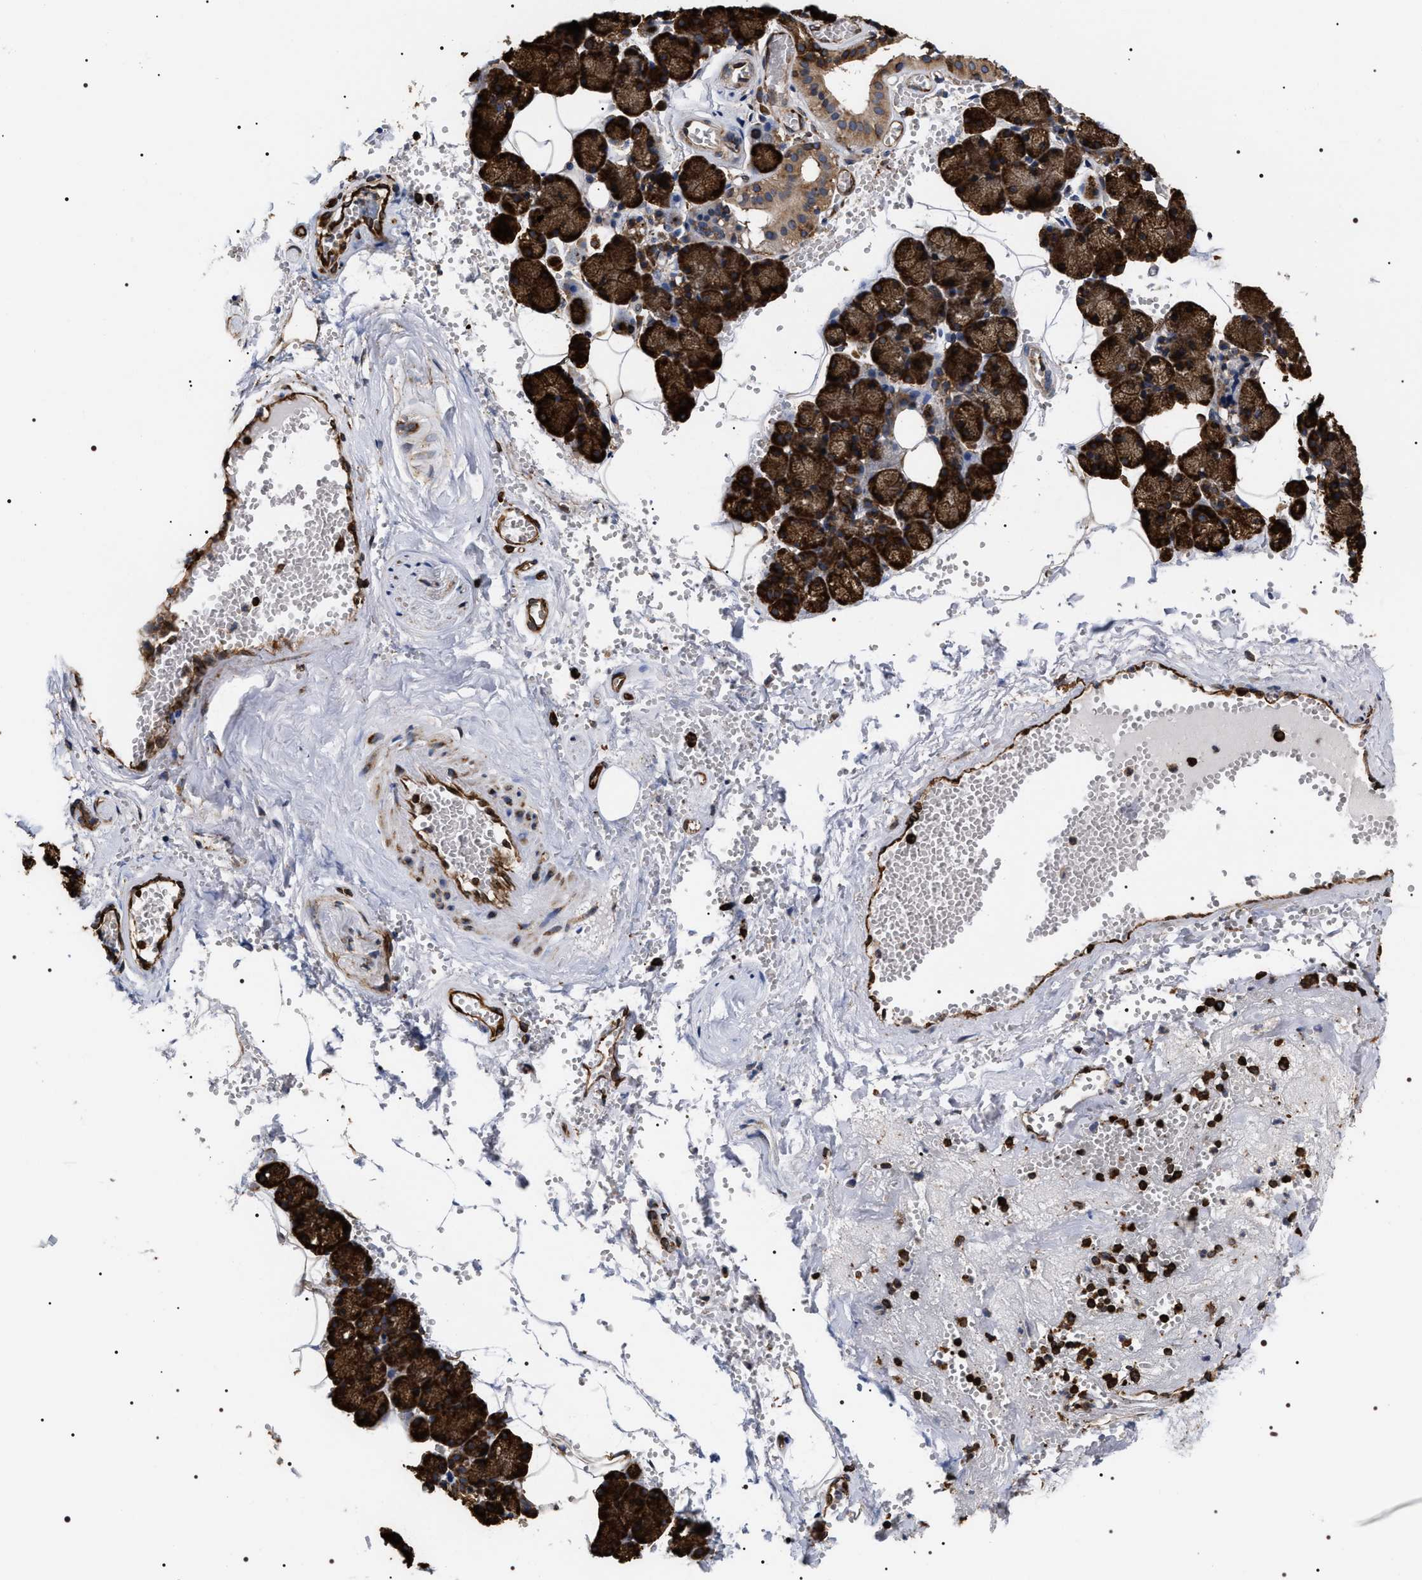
{"staining": {"intensity": "strong", "quantity": ">75%", "location": "cytoplasmic/membranous"}, "tissue": "salivary gland", "cell_type": "Glandular cells", "image_type": "normal", "snomed": [{"axis": "morphology", "description": "Normal tissue, NOS"}, {"axis": "topography", "description": "Salivary gland"}], "caption": "The immunohistochemical stain highlights strong cytoplasmic/membranous staining in glandular cells of benign salivary gland. (brown staining indicates protein expression, while blue staining denotes nuclei).", "gene": "SERBP1", "patient": {"sex": "male", "age": 62}}